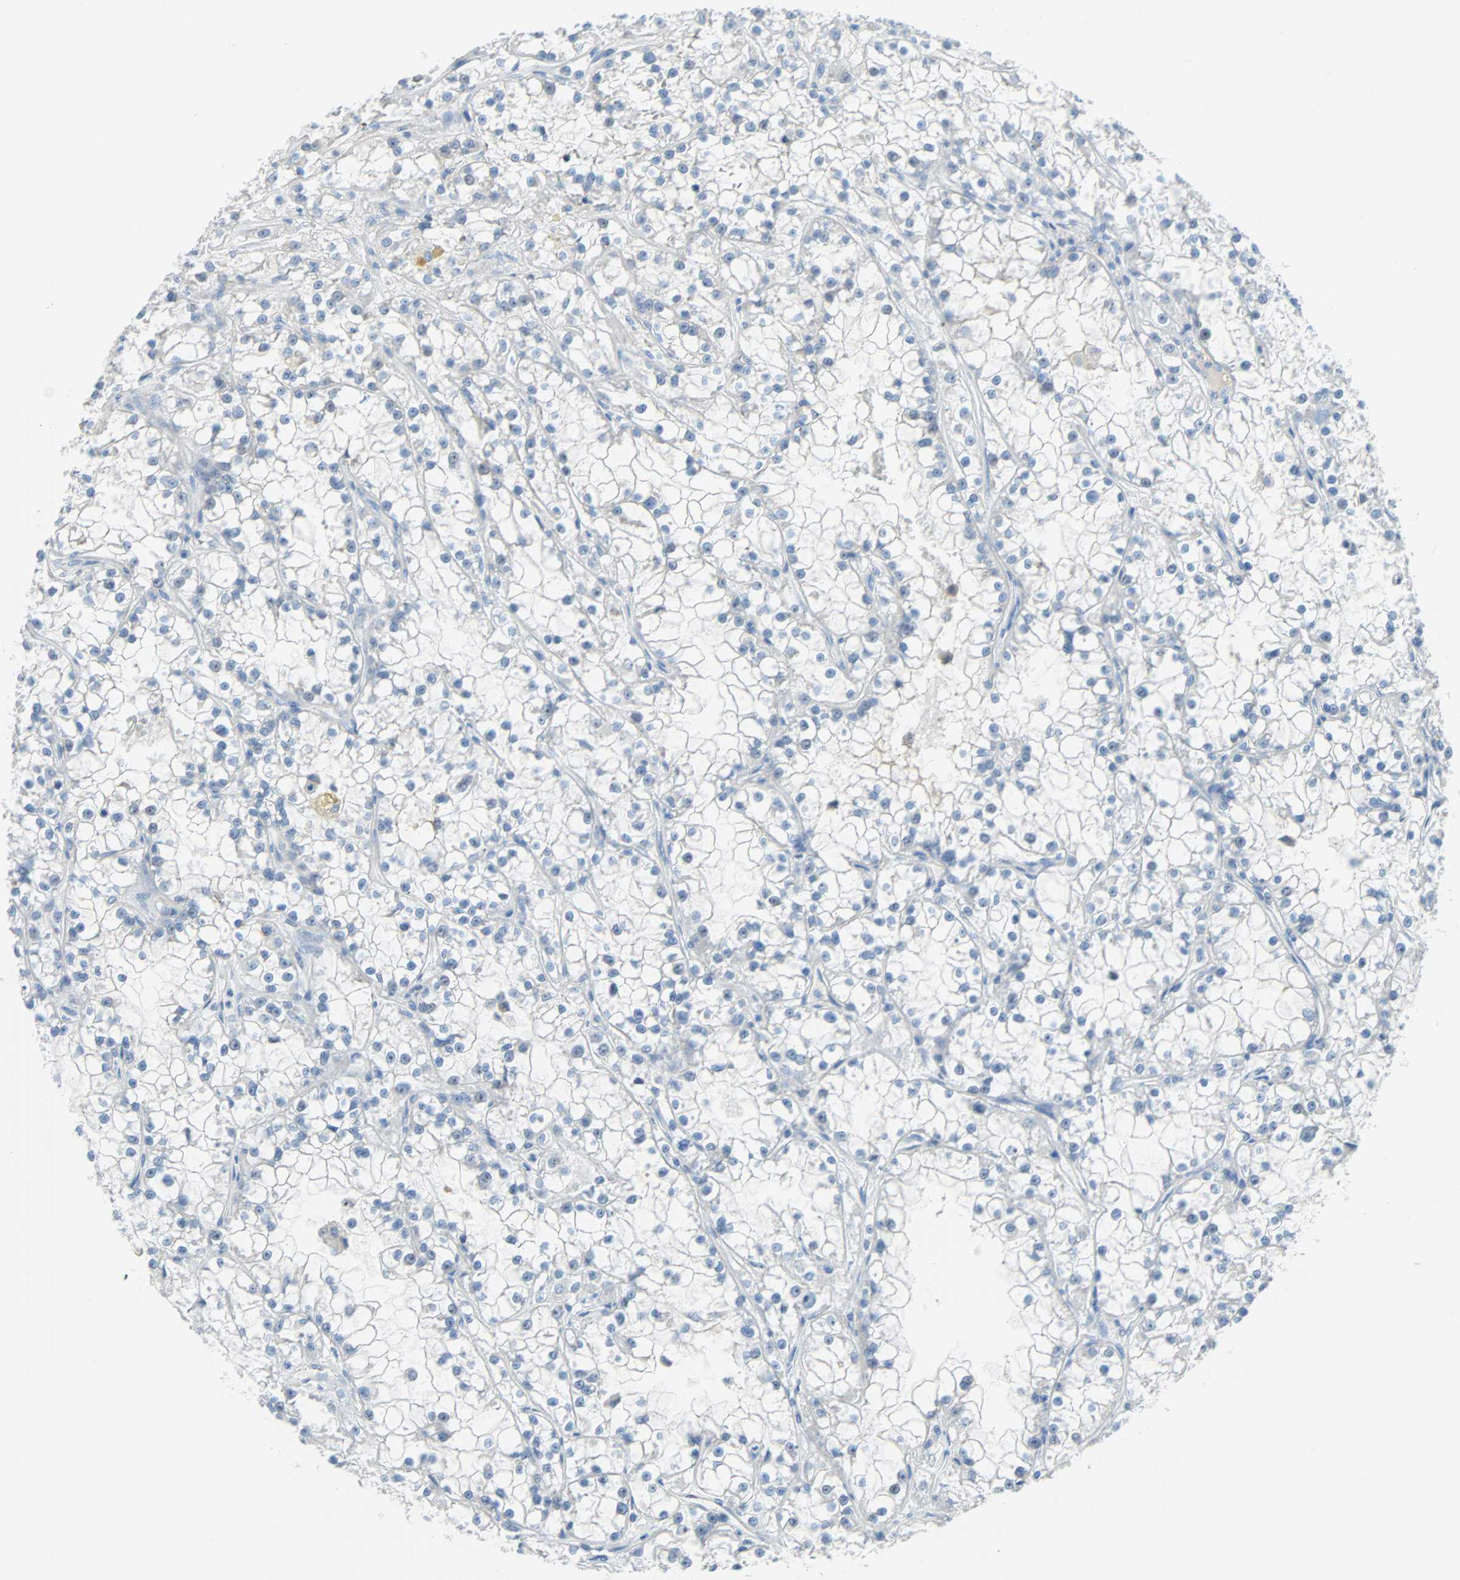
{"staining": {"intensity": "negative", "quantity": "none", "location": "none"}, "tissue": "renal cancer", "cell_type": "Tumor cells", "image_type": "cancer", "snomed": [{"axis": "morphology", "description": "Adenocarcinoma, NOS"}, {"axis": "topography", "description": "Kidney"}], "caption": "A histopathology image of renal cancer stained for a protein demonstrates no brown staining in tumor cells. (Brightfield microscopy of DAB immunohistochemistry (IHC) at high magnification).", "gene": "PDPN", "patient": {"sex": "female", "age": 52}}